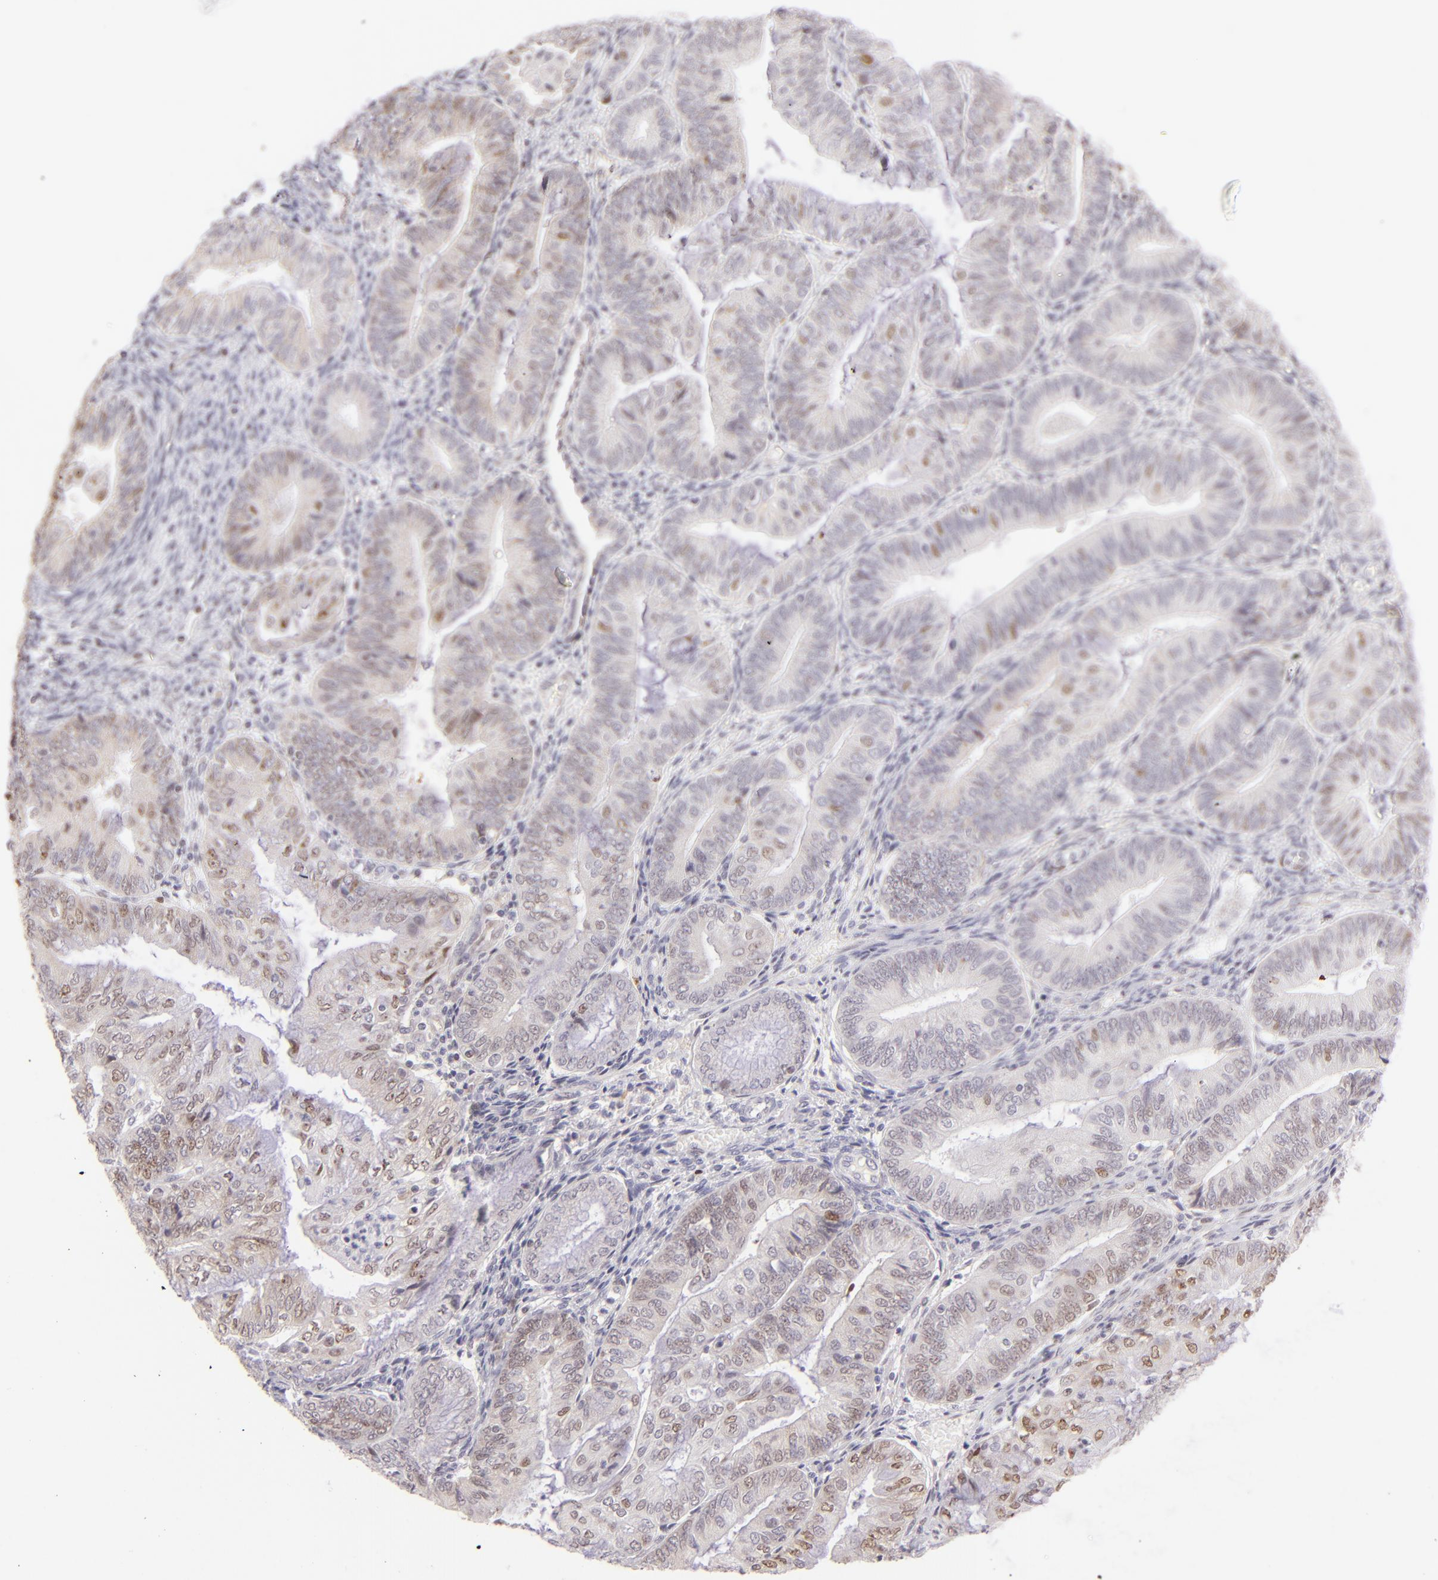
{"staining": {"intensity": "weak", "quantity": "<25%", "location": "nuclear"}, "tissue": "endometrial cancer", "cell_type": "Tumor cells", "image_type": "cancer", "snomed": [{"axis": "morphology", "description": "Adenocarcinoma, NOS"}, {"axis": "topography", "description": "Endometrium"}], "caption": "An immunohistochemistry (IHC) photomicrograph of endometrial adenocarcinoma is shown. There is no staining in tumor cells of endometrial adenocarcinoma.", "gene": "POU2F1", "patient": {"sex": "female", "age": 55}}